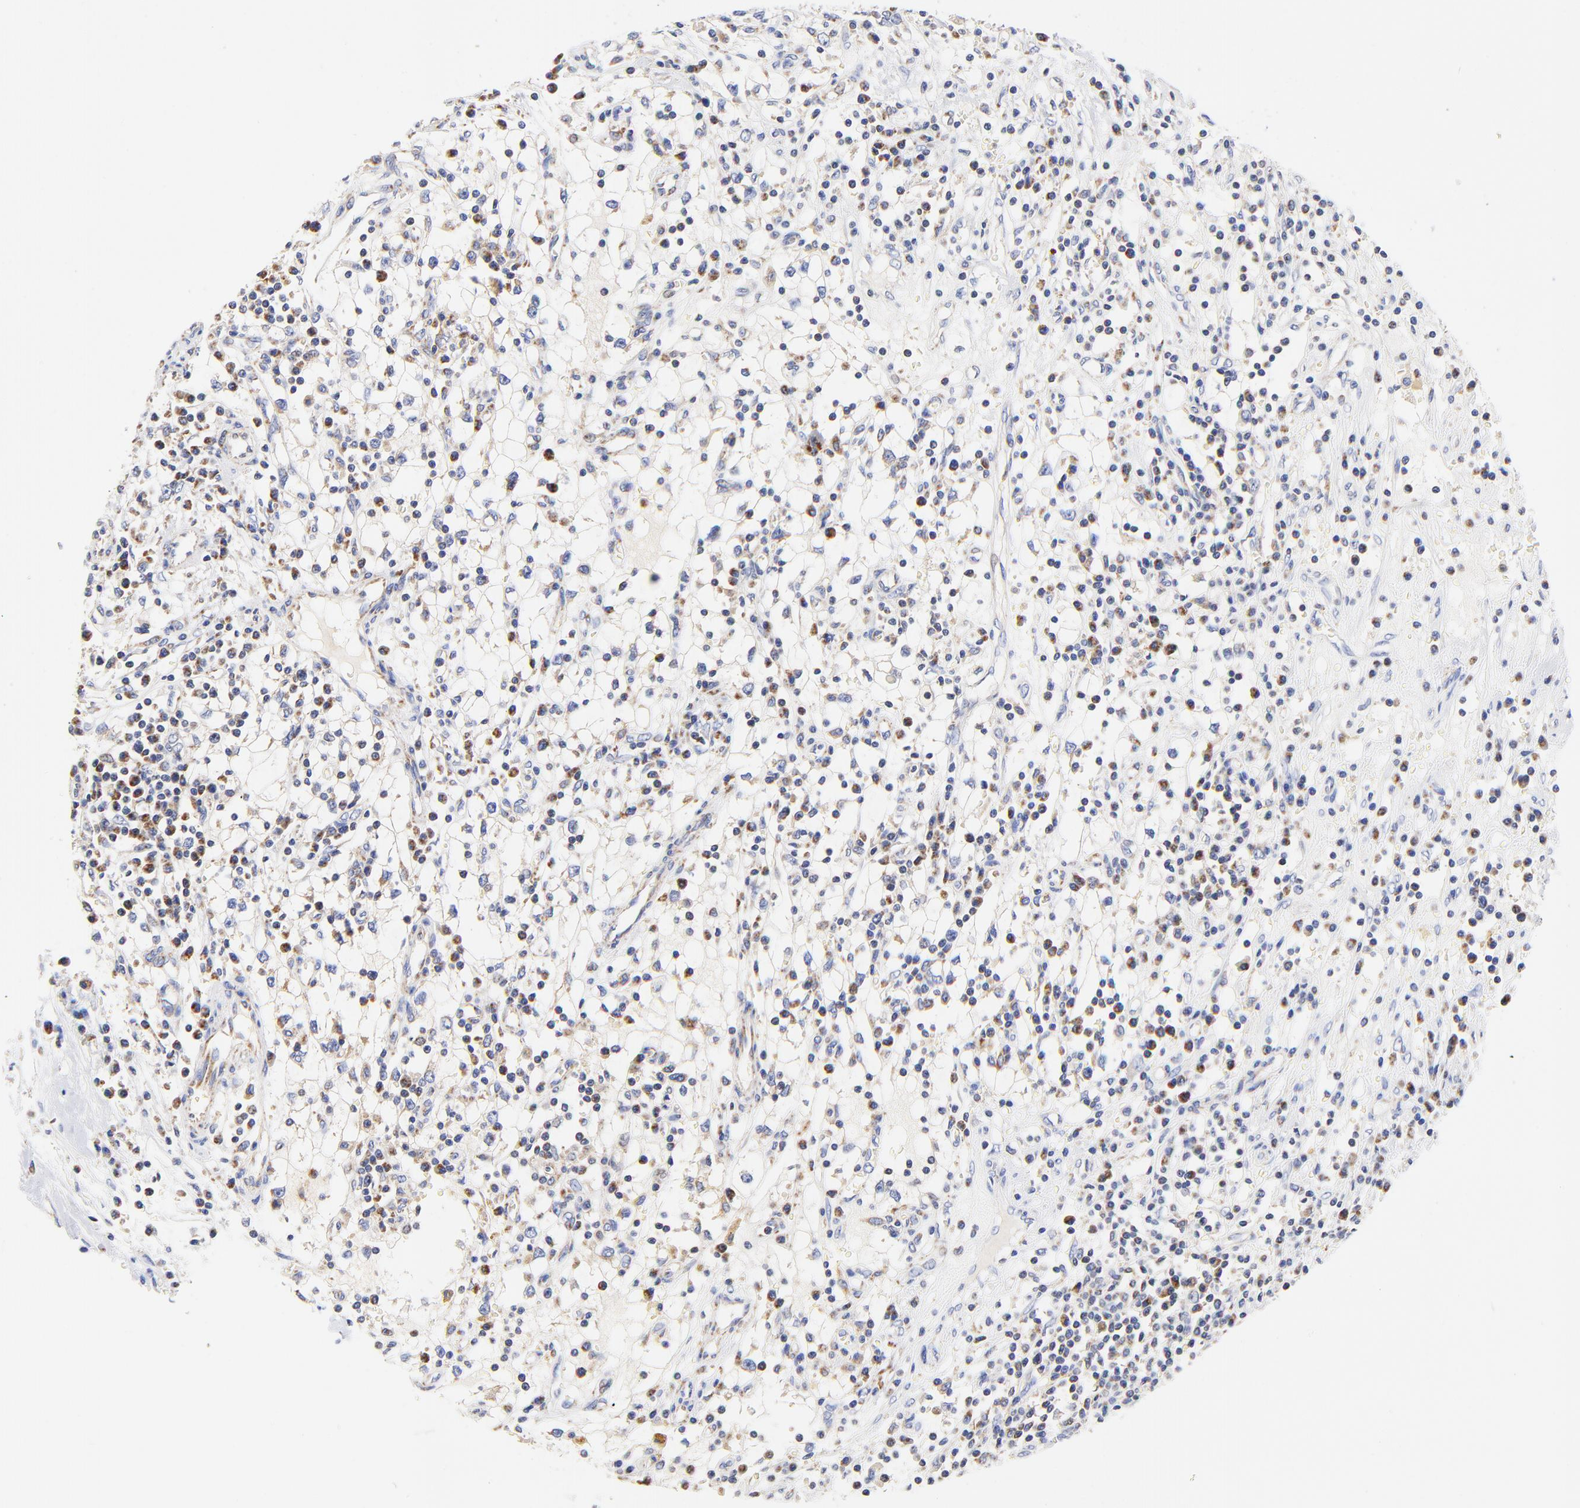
{"staining": {"intensity": "moderate", "quantity": "<25%", "location": "cytoplasmic/membranous"}, "tissue": "renal cancer", "cell_type": "Tumor cells", "image_type": "cancer", "snomed": [{"axis": "morphology", "description": "Adenocarcinoma, NOS"}, {"axis": "topography", "description": "Kidney"}], "caption": "Renal adenocarcinoma stained for a protein exhibits moderate cytoplasmic/membranous positivity in tumor cells.", "gene": "ATP5F1D", "patient": {"sex": "male", "age": 82}}